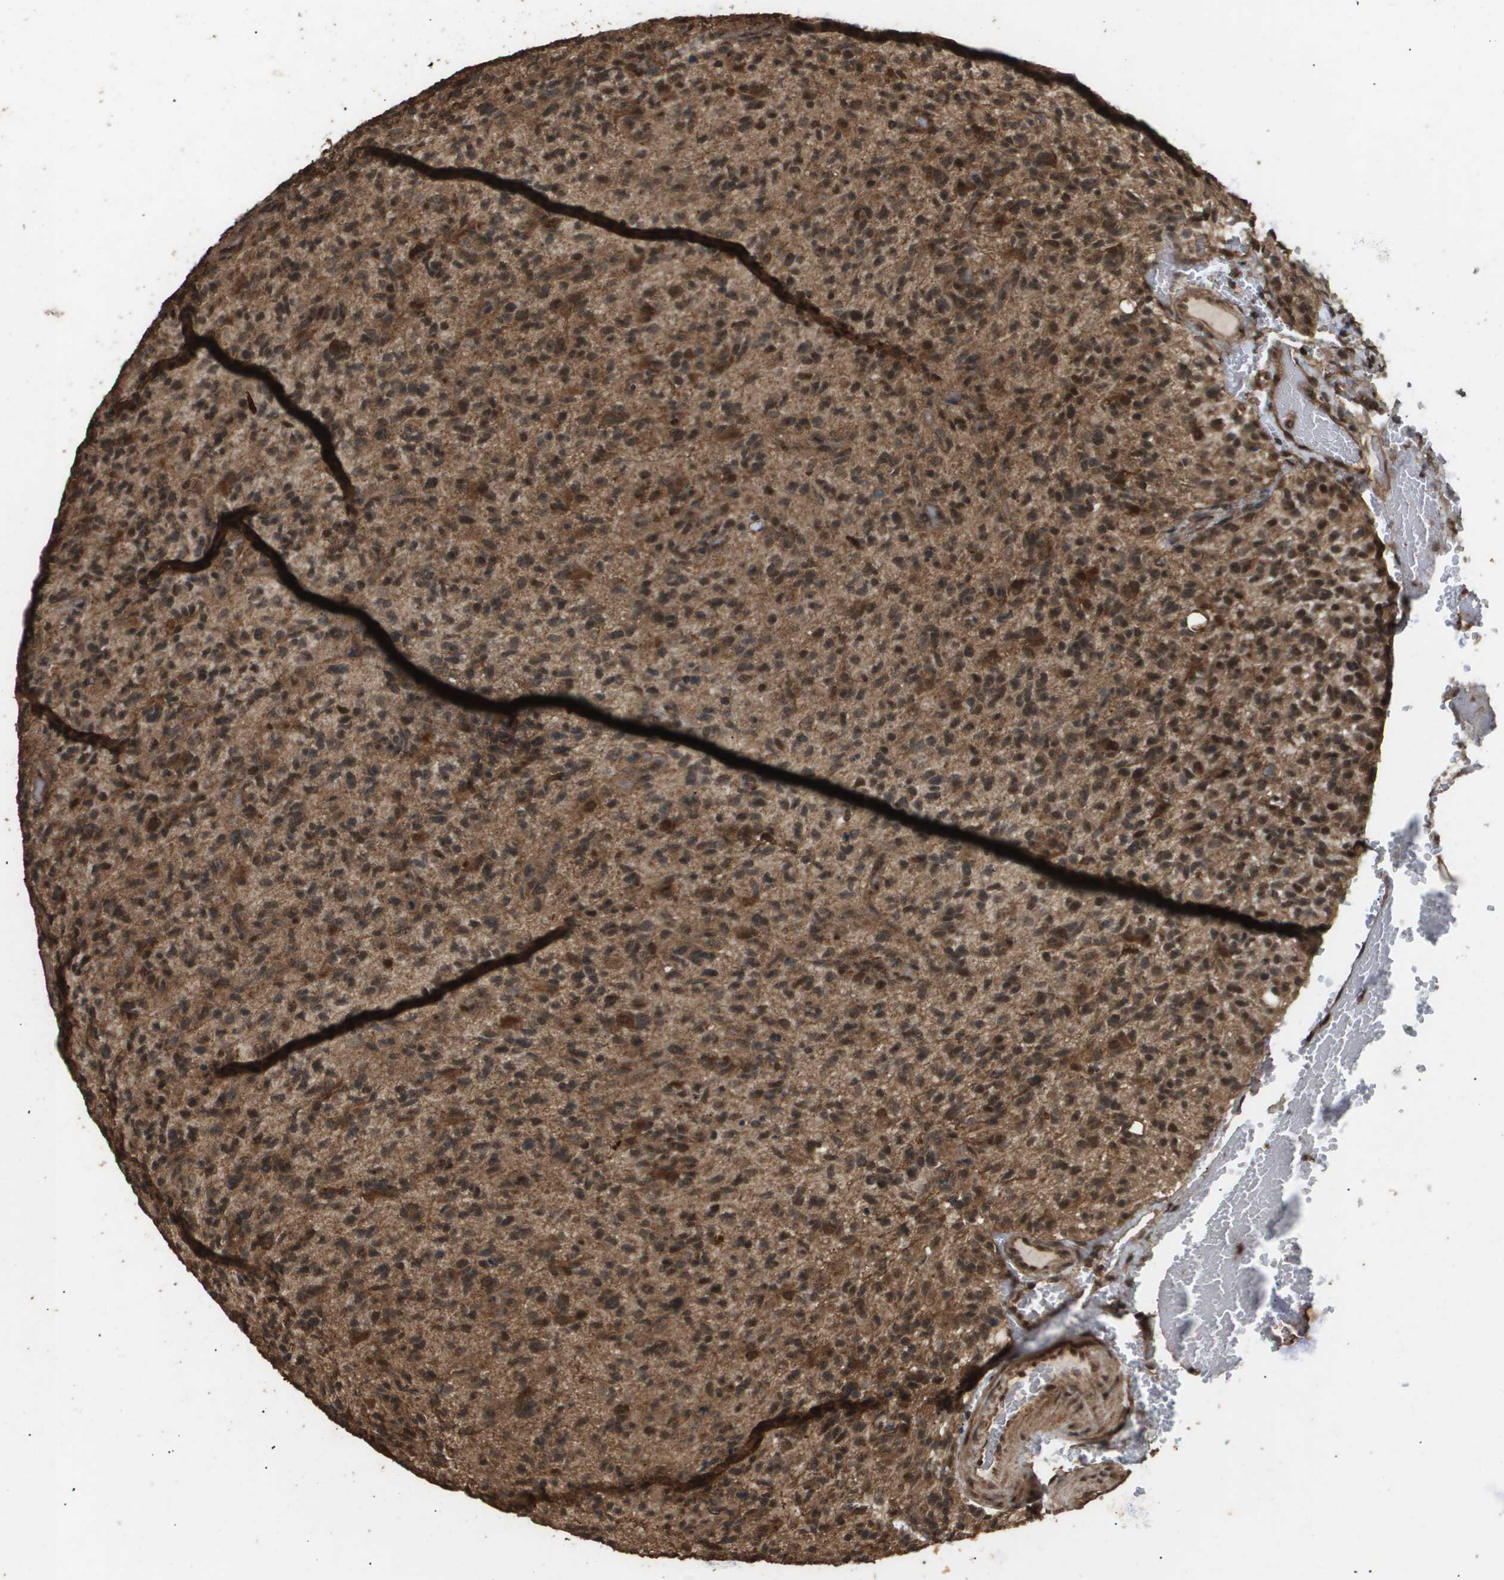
{"staining": {"intensity": "moderate", "quantity": ">75%", "location": "cytoplasmic/membranous,nuclear"}, "tissue": "glioma", "cell_type": "Tumor cells", "image_type": "cancer", "snomed": [{"axis": "morphology", "description": "Glioma, malignant, High grade"}, {"axis": "topography", "description": "Brain"}], "caption": "Approximately >75% of tumor cells in glioma display moderate cytoplasmic/membranous and nuclear protein staining as visualized by brown immunohistochemical staining.", "gene": "ING1", "patient": {"sex": "male", "age": 71}}